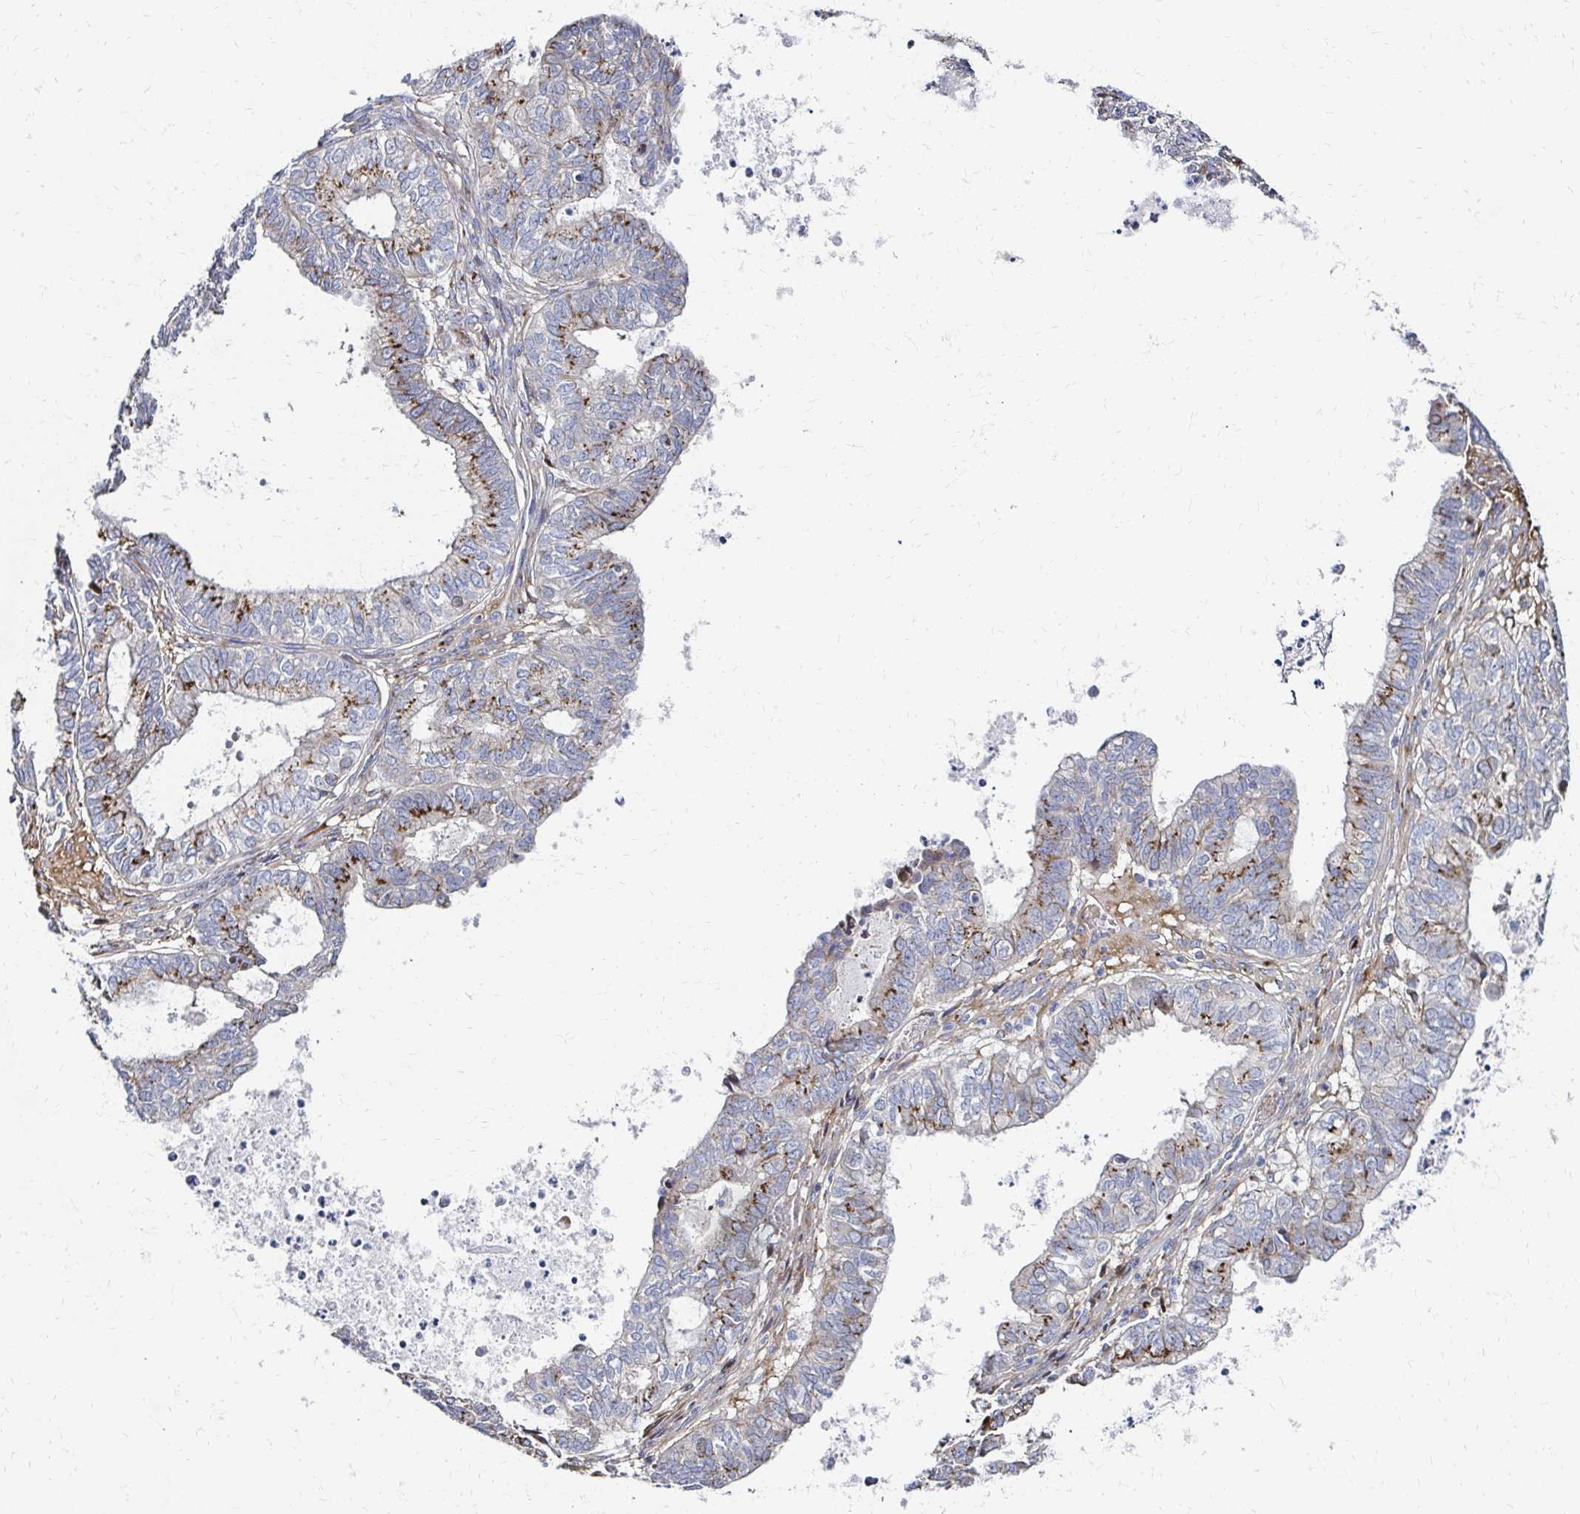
{"staining": {"intensity": "moderate", "quantity": "25%-75%", "location": "cytoplasmic/membranous"}, "tissue": "ovarian cancer", "cell_type": "Tumor cells", "image_type": "cancer", "snomed": [{"axis": "morphology", "description": "Carcinoma, endometroid"}, {"axis": "topography", "description": "Ovary"}], "caption": "A brown stain shows moderate cytoplasmic/membranous expression of a protein in ovarian cancer (endometroid carcinoma) tumor cells.", "gene": "MAN1A1", "patient": {"sex": "female", "age": 64}}